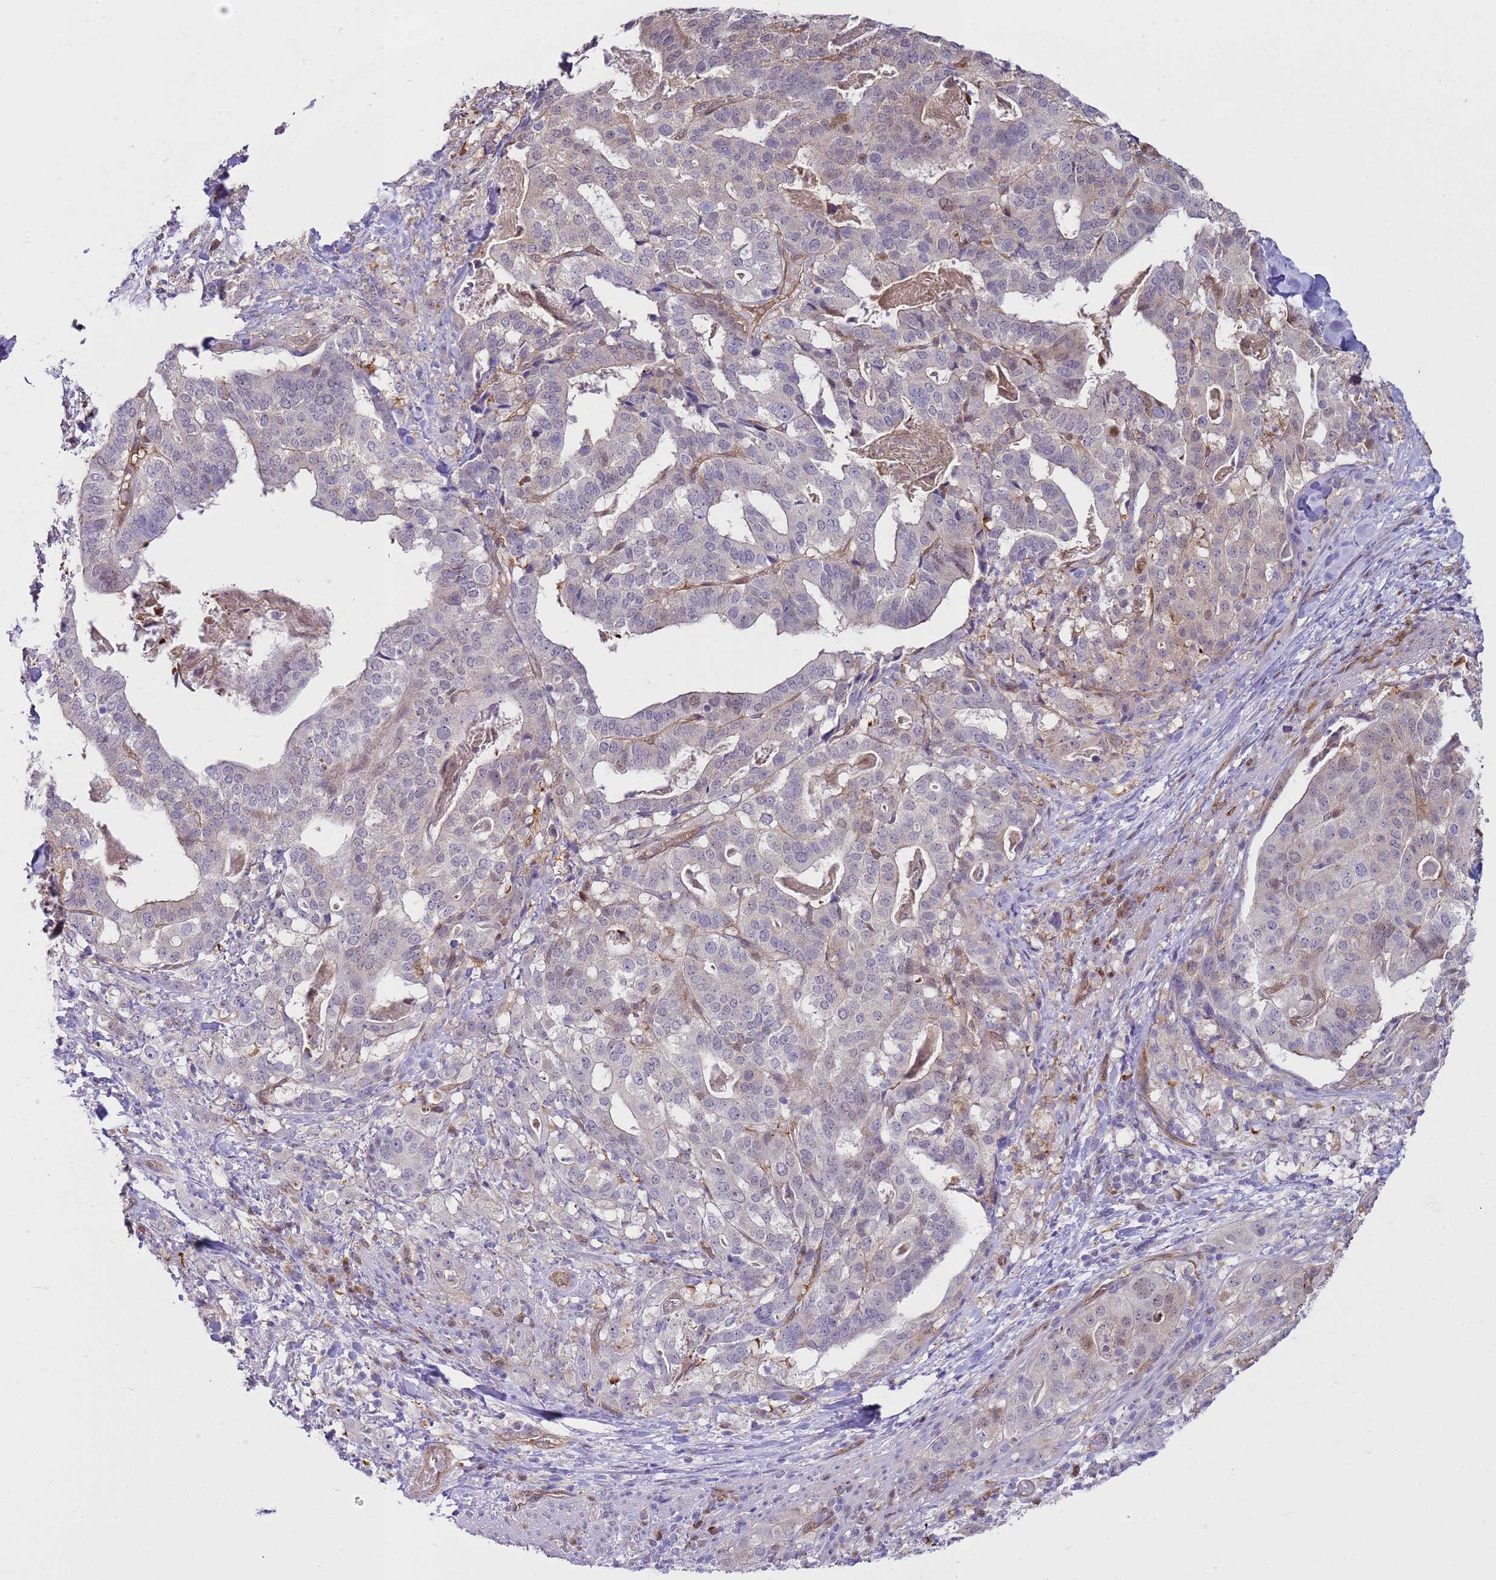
{"staining": {"intensity": "negative", "quantity": "none", "location": "none"}, "tissue": "stomach cancer", "cell_type": "Tumor cells", "image_type": "cancer", "snomed": [{"axis": "morphology", "description": "Adenocarcinoma, NOS"}, {"axis": "topography", "description": "Stomach"}], "caption": "IHC micrograph of neoplastic tissue: human adenocarcinoma (stomach) stained with DAB demonstrates no significant protein positivity in tumor cells.", "gene": "YWHAE", "patient": {"sex": "male", "age": 48}}